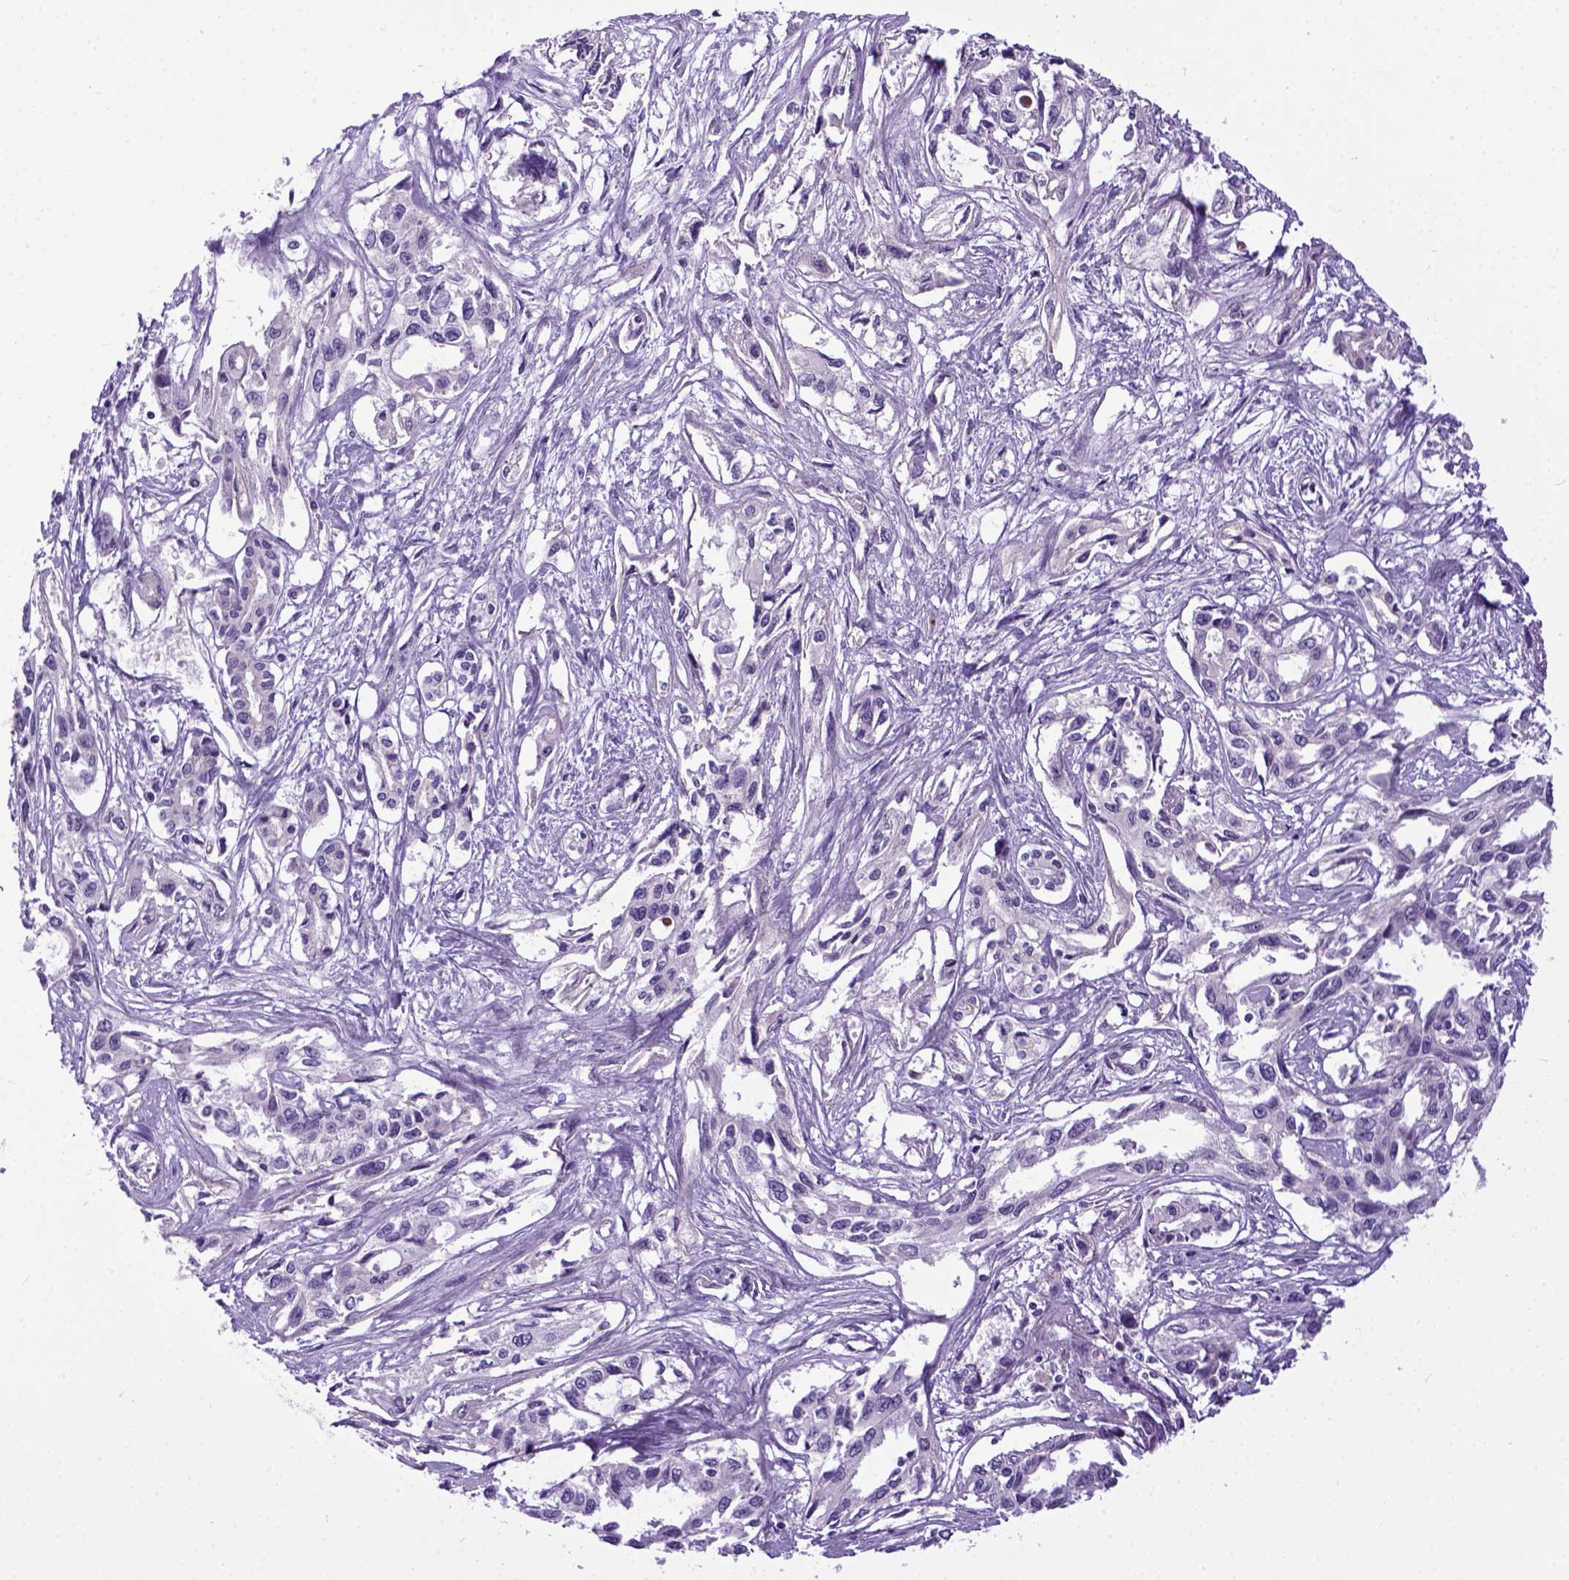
{"staining": {"intensity": "negative", "quantity": "none", "location": "none"}, "tissue": "pancreatic cancer", "cell_type": "Tumor cells", "image_type": "cancer", "snomed": [{"axis": "morphology", "description": "Adenocarcinoma, NOS"}, {"axis": "topography", "description": "Pancreas"}], "caption": "This is an IHC micrograph of adenocarcinoma (pancreatic). There is no expression in tumor cells.", "gene": "NEK5", "patient": {"sex": "female", "age": 55}}